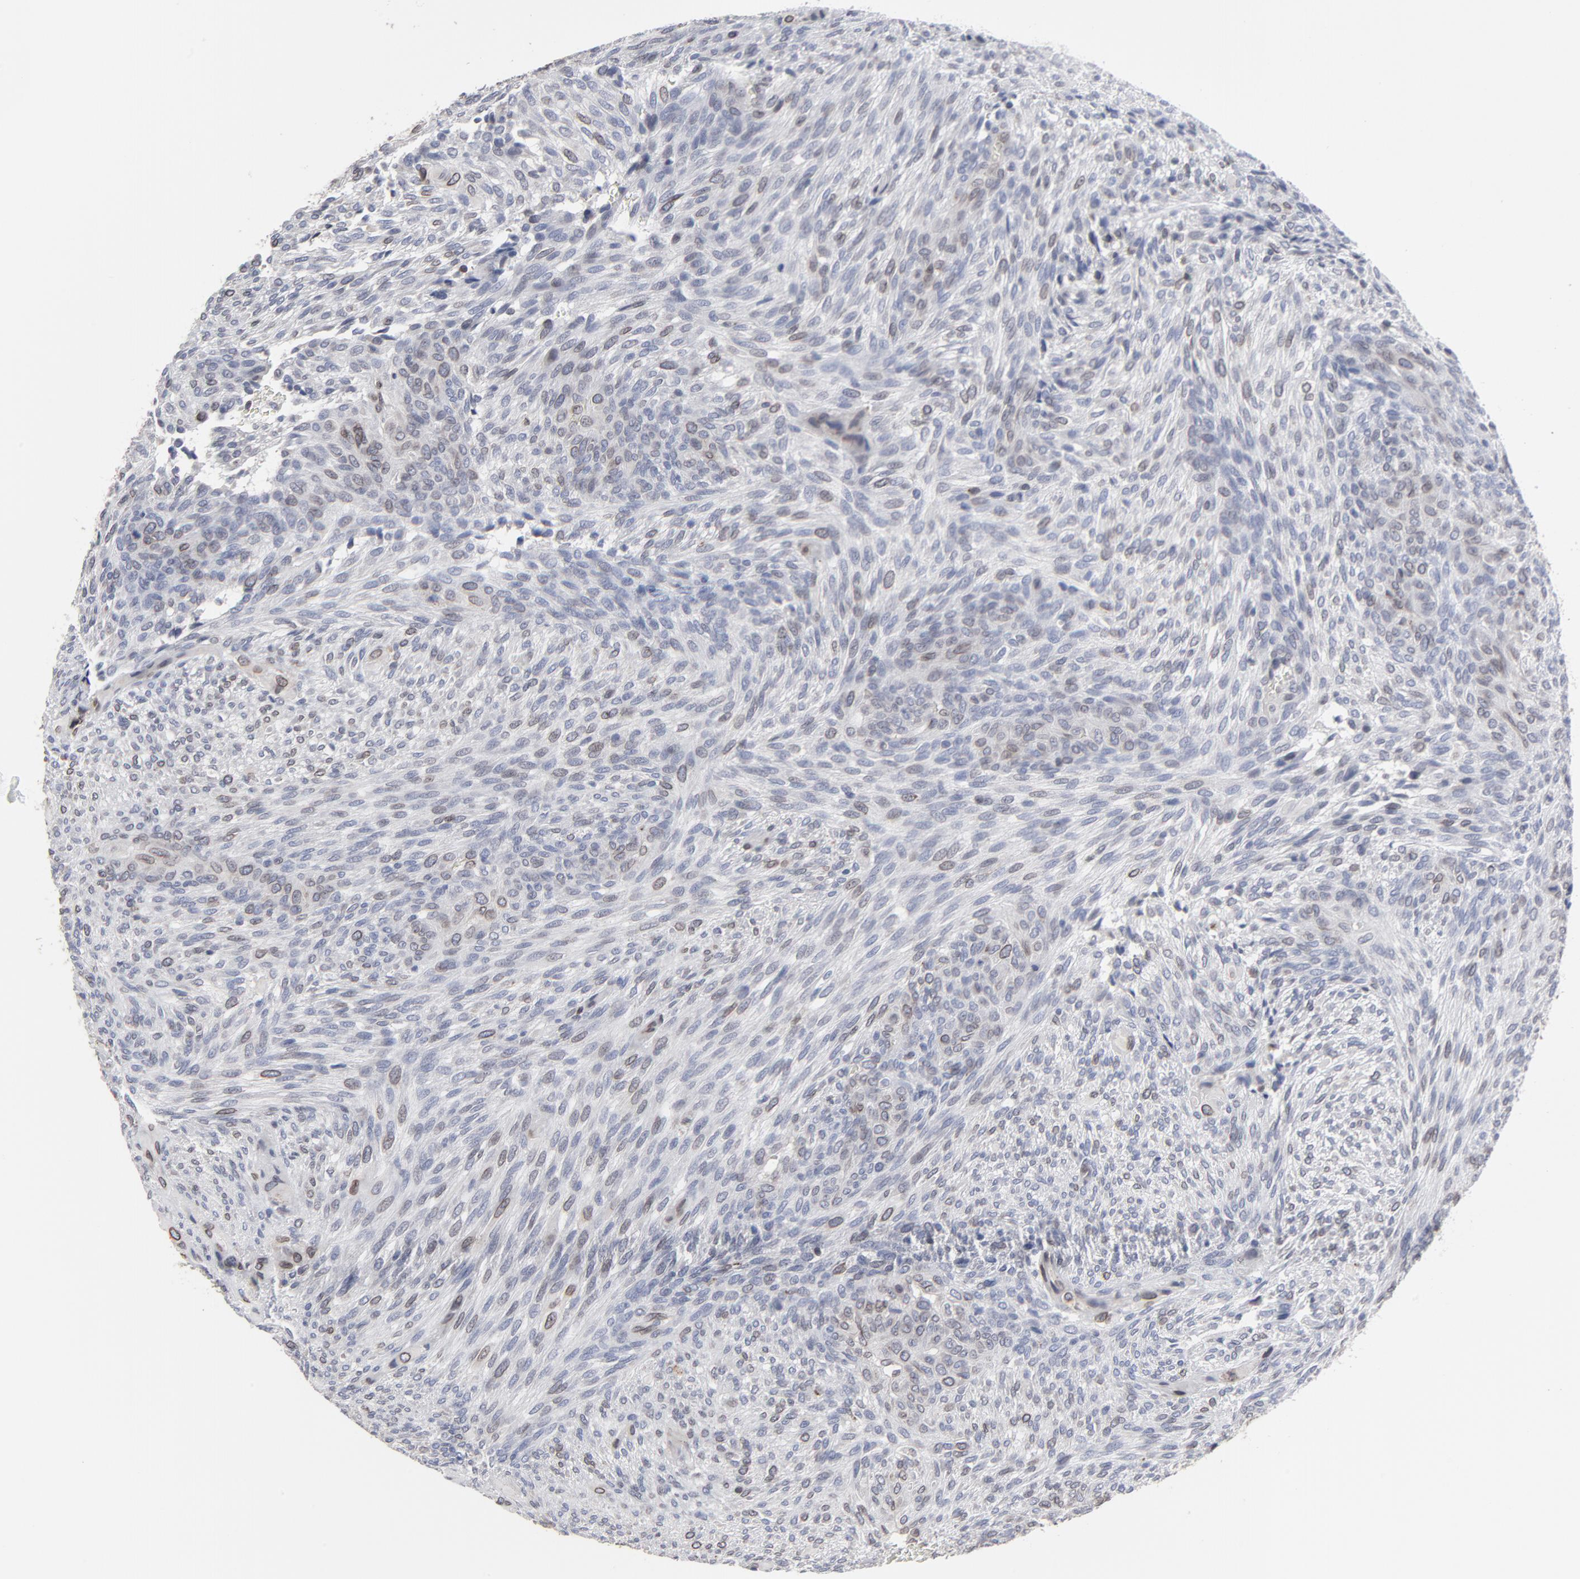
{"staining": {"intensity": "weak", "quantity": "25%-75%", "location": "cytoplasmic/membranous,nuclear"}, "tissue": "glioma", "cell_type": "Tumor cells", "image_type": "cancer", "snomed": [{"axis": "morphology", "description": "Glioma, malignant, High grade"}, {"axis": "topography", "description": "Cerebral cortex"}], "caption": "High-magnification brightfield microscopy of malignant high-grade glioma stained with DAB (3,3'-diaminobenzidine) (brown) and counterstained with hematoxylin (blue). tumor cells exhibit weak cytoplasmic/membranous and nuclear positivity is appreciated in about25%-75% of cells. (IHC, brightfield microscopy, high magnification).", "gene": "SYNE2", "patient": {"sex": "female", "age": 55}}